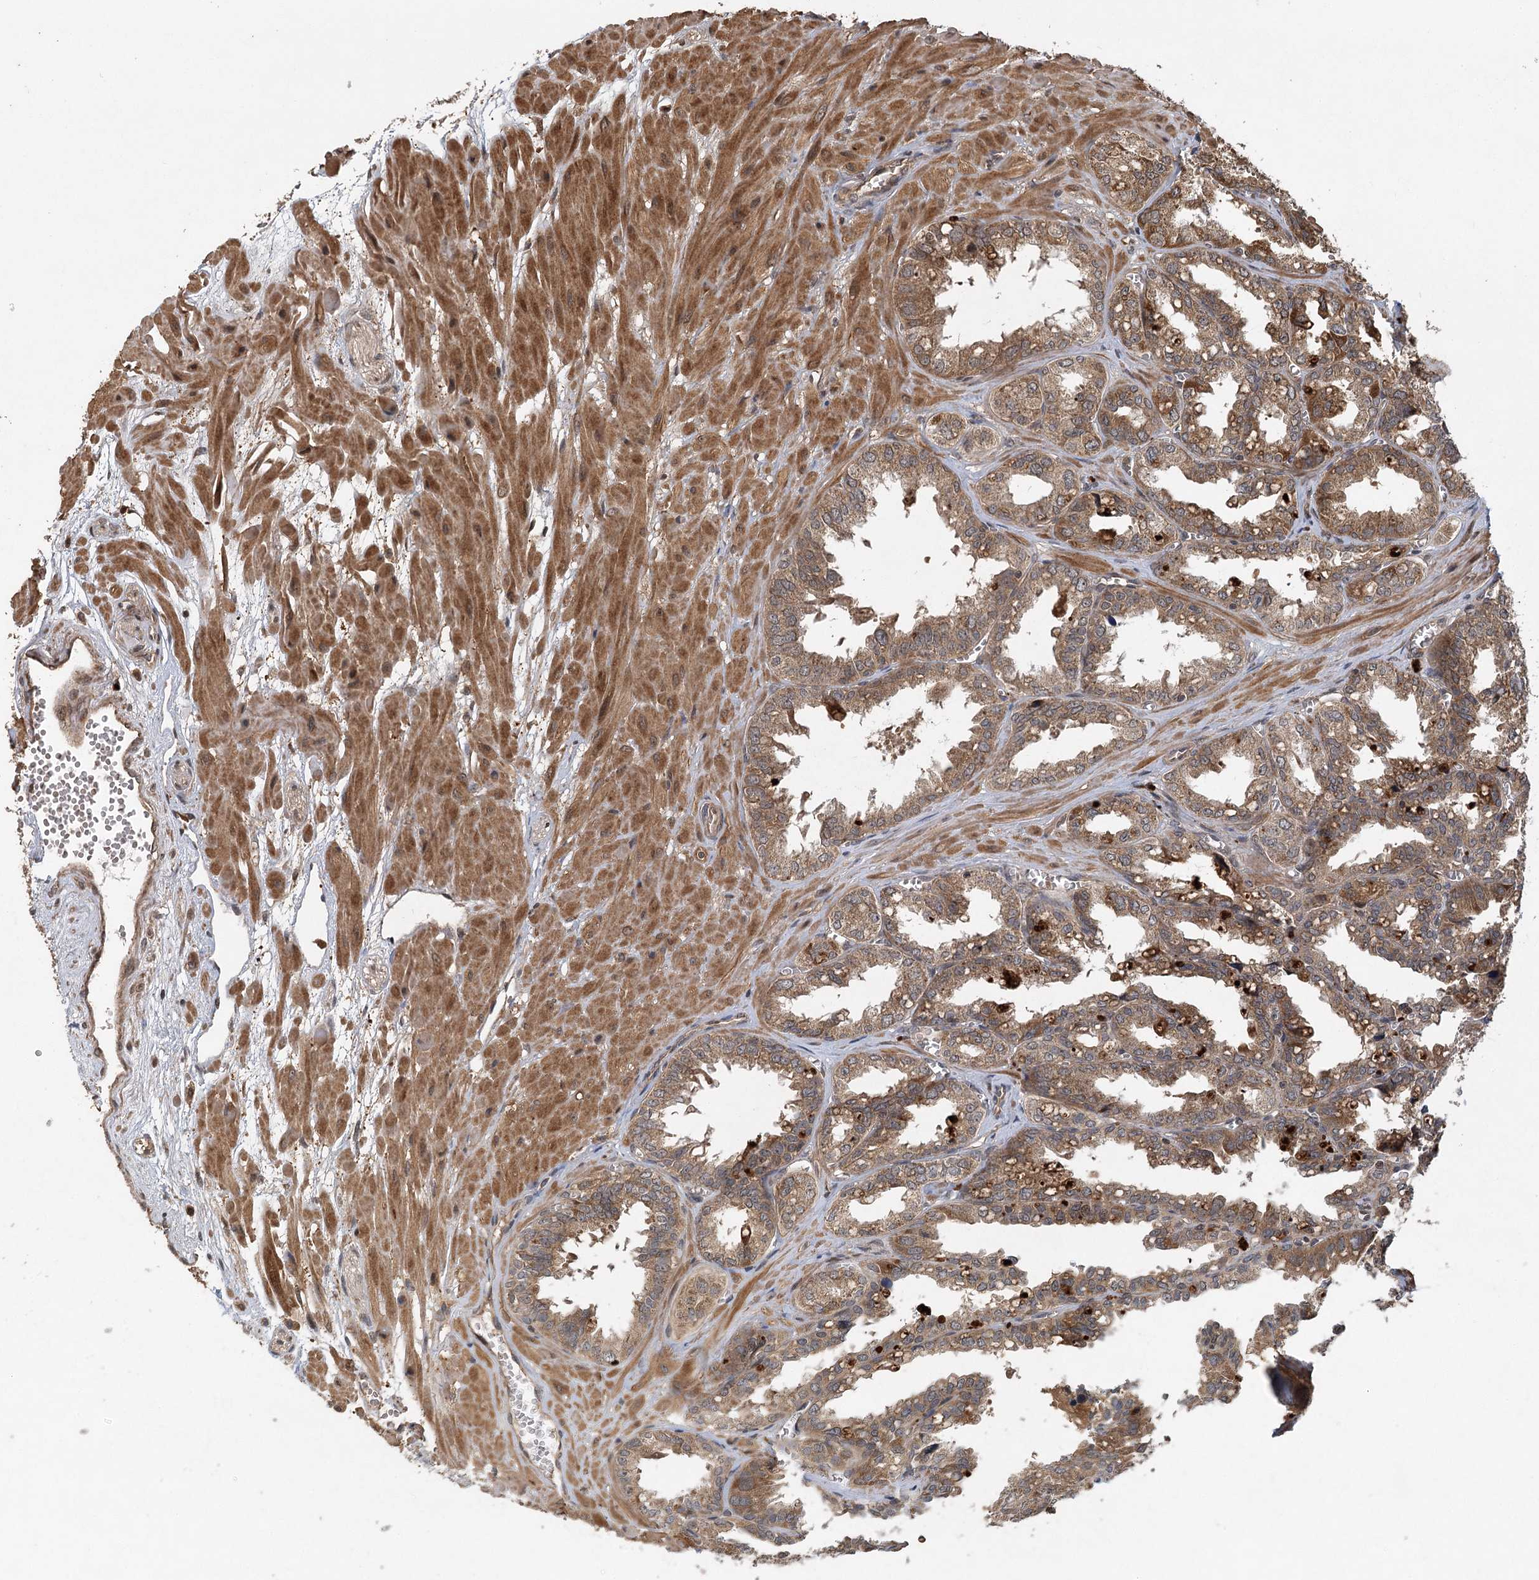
{"staining": {"intensity": "moderate", "quantity": ">75%", "location": "cytoplasmic/membranous"}, "tissue": "seminal vesicle", "cell_type": "Glandular cells", "image_type": "normal", "snomed": [{"axis": "morphology", "description": "Normal tissue, NOS"}, {"axis": "topography", "description": "Prostate"}, {"axis": "topography", "description": "Seminal veicle"}], "caption": "DAB immunohistochemical staining of benign seminal vesicle displays moderate cytoplasmic/membranous protein expression in about >75% of glandular cells. The staining was performed using DAB (3,3'-diaminobenzidine) to visualize the protein expression in brown, while the nuclei were stained in blue with hematoxylin (Magnification: 20x).", "gene": "INSIG2", "patient": {"sex": "male", "age": 51}}